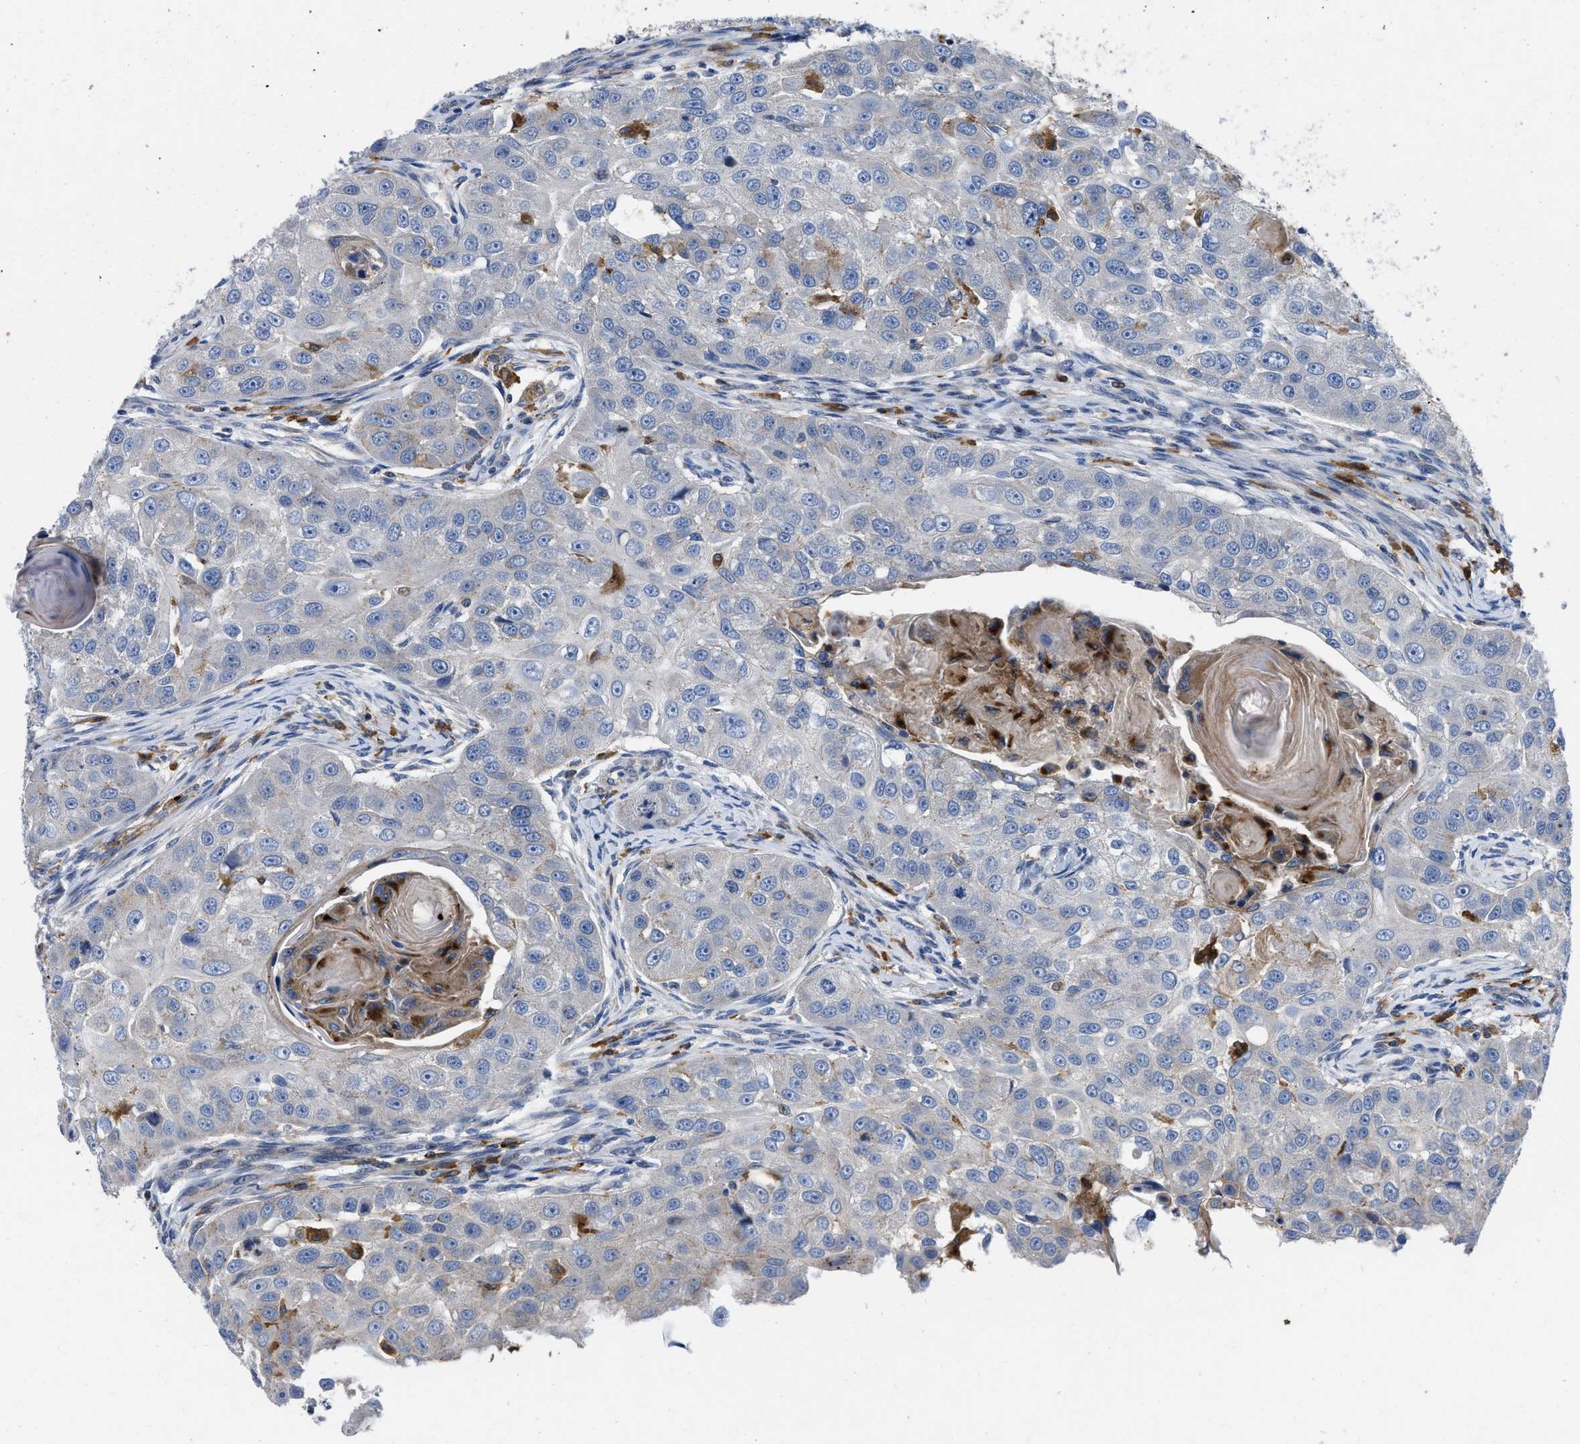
{"staining": {"intensity": "negative", "quantity": "none", "location": "none"}, "tissue": "head and neck cancer", "cell_type": "Tumor cells", "image_type": "cancer", "snomed": [{"axis": "morphology", "description": "Normal tissue, NOS"}, {"axis": "morphology", "description": "Squamous cell carcinoma, NOS"}, {"axis": "topography", "description": "Skeletal muscle"}, {"axis": "topography", "description": "Head-Neck"}], "caption": "Tumor cells show no significant positivity in squamous cell carcinoma (head and neck).", "gene": "ENPP4", "patient": {"sex": "male", "age": 51}}